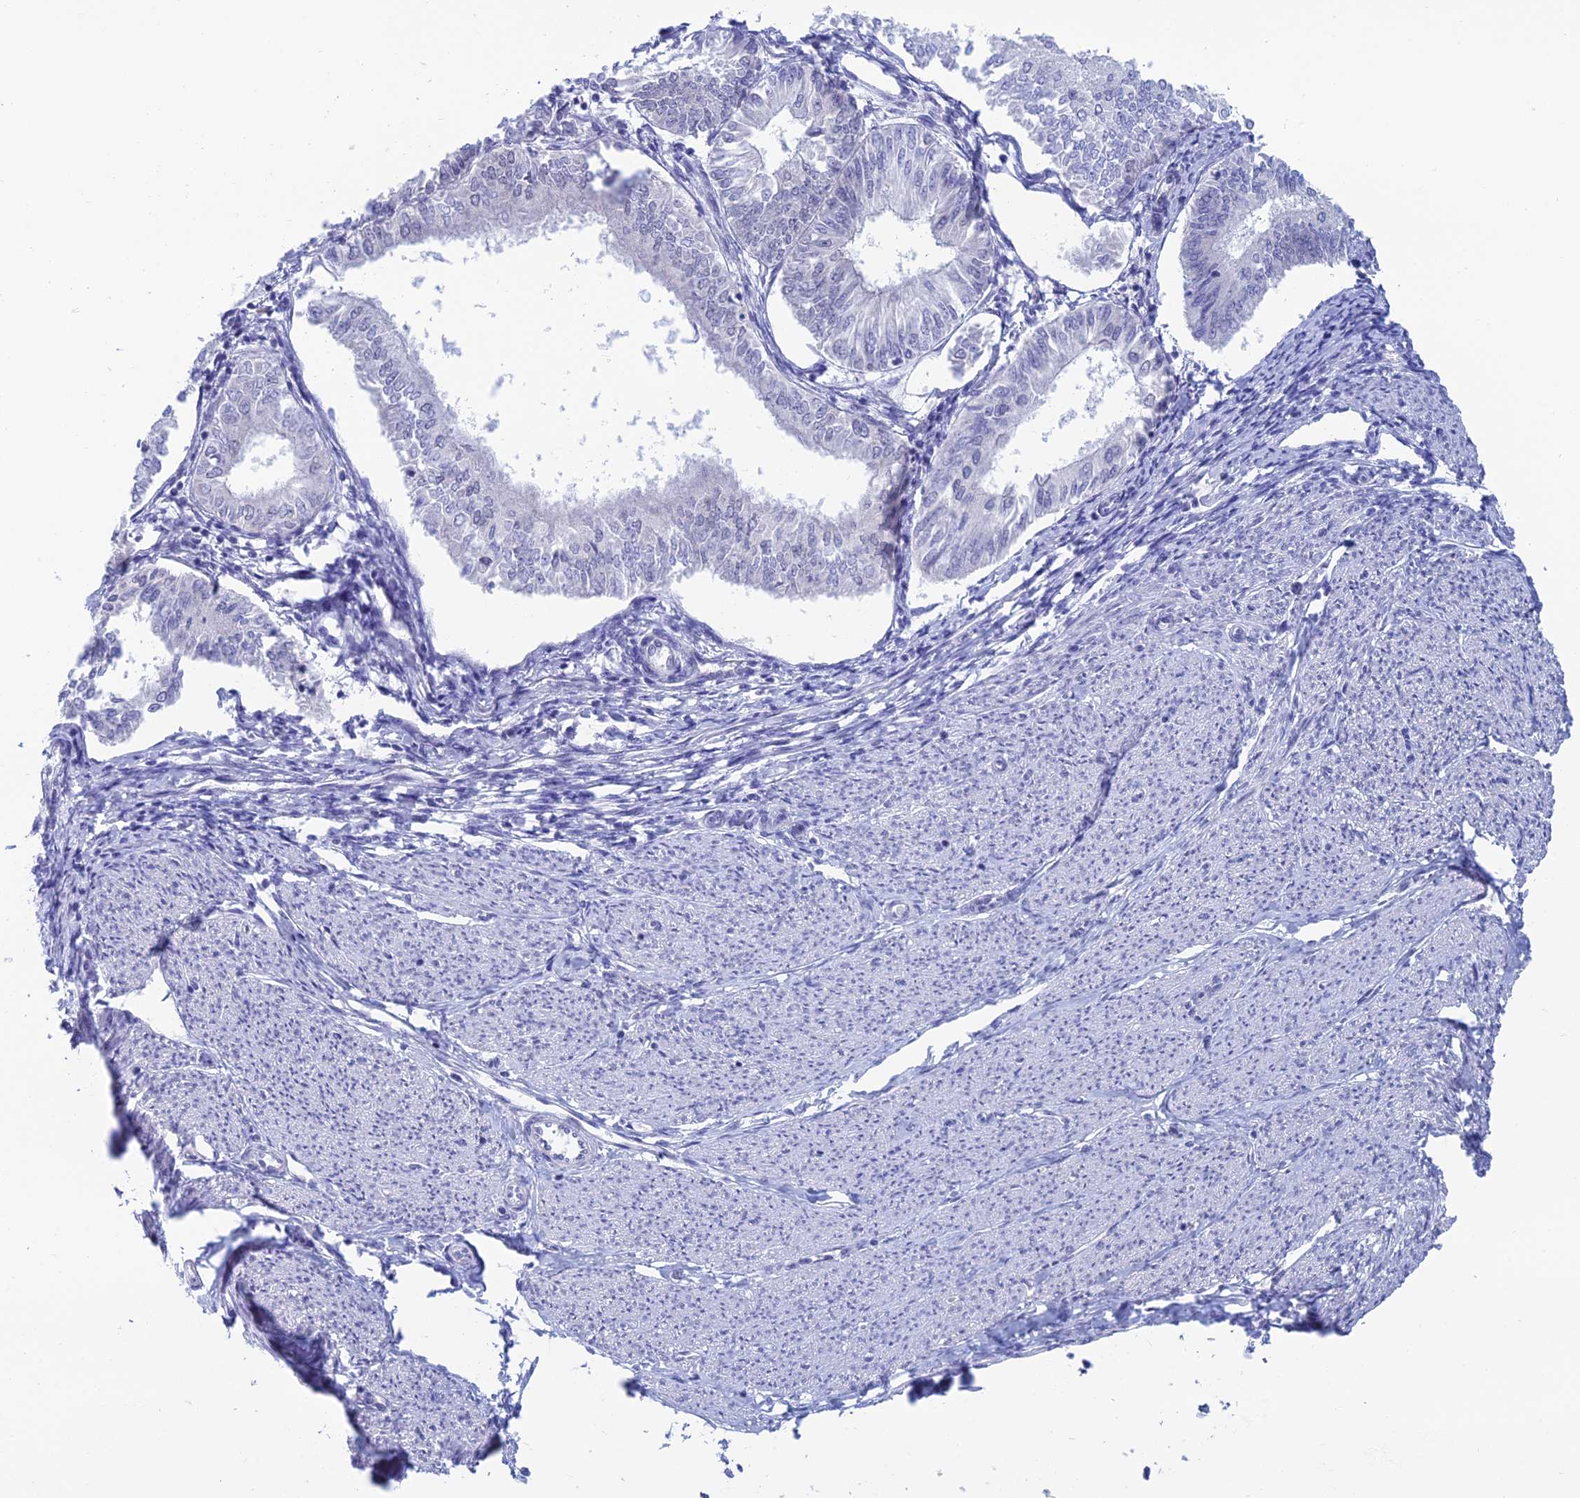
{"staining": {"intensity": "negative", "quantity": "none", "location": "none"}, "tissue": "endometrial cancer", "cell_type": "Tumor cells", "image_type": "cancer", "snomed": [{"axis": "morphology", "description": "Adenocarcinoma, NOS"}, {"axis": "topography", "description": "Endometrium"}], "caption": "The image reveals no significant expression in tumor cells of endometrial adenocarcinoma.", "gene": "NABP2", "patient": {"sex": "female", "age": 58}}